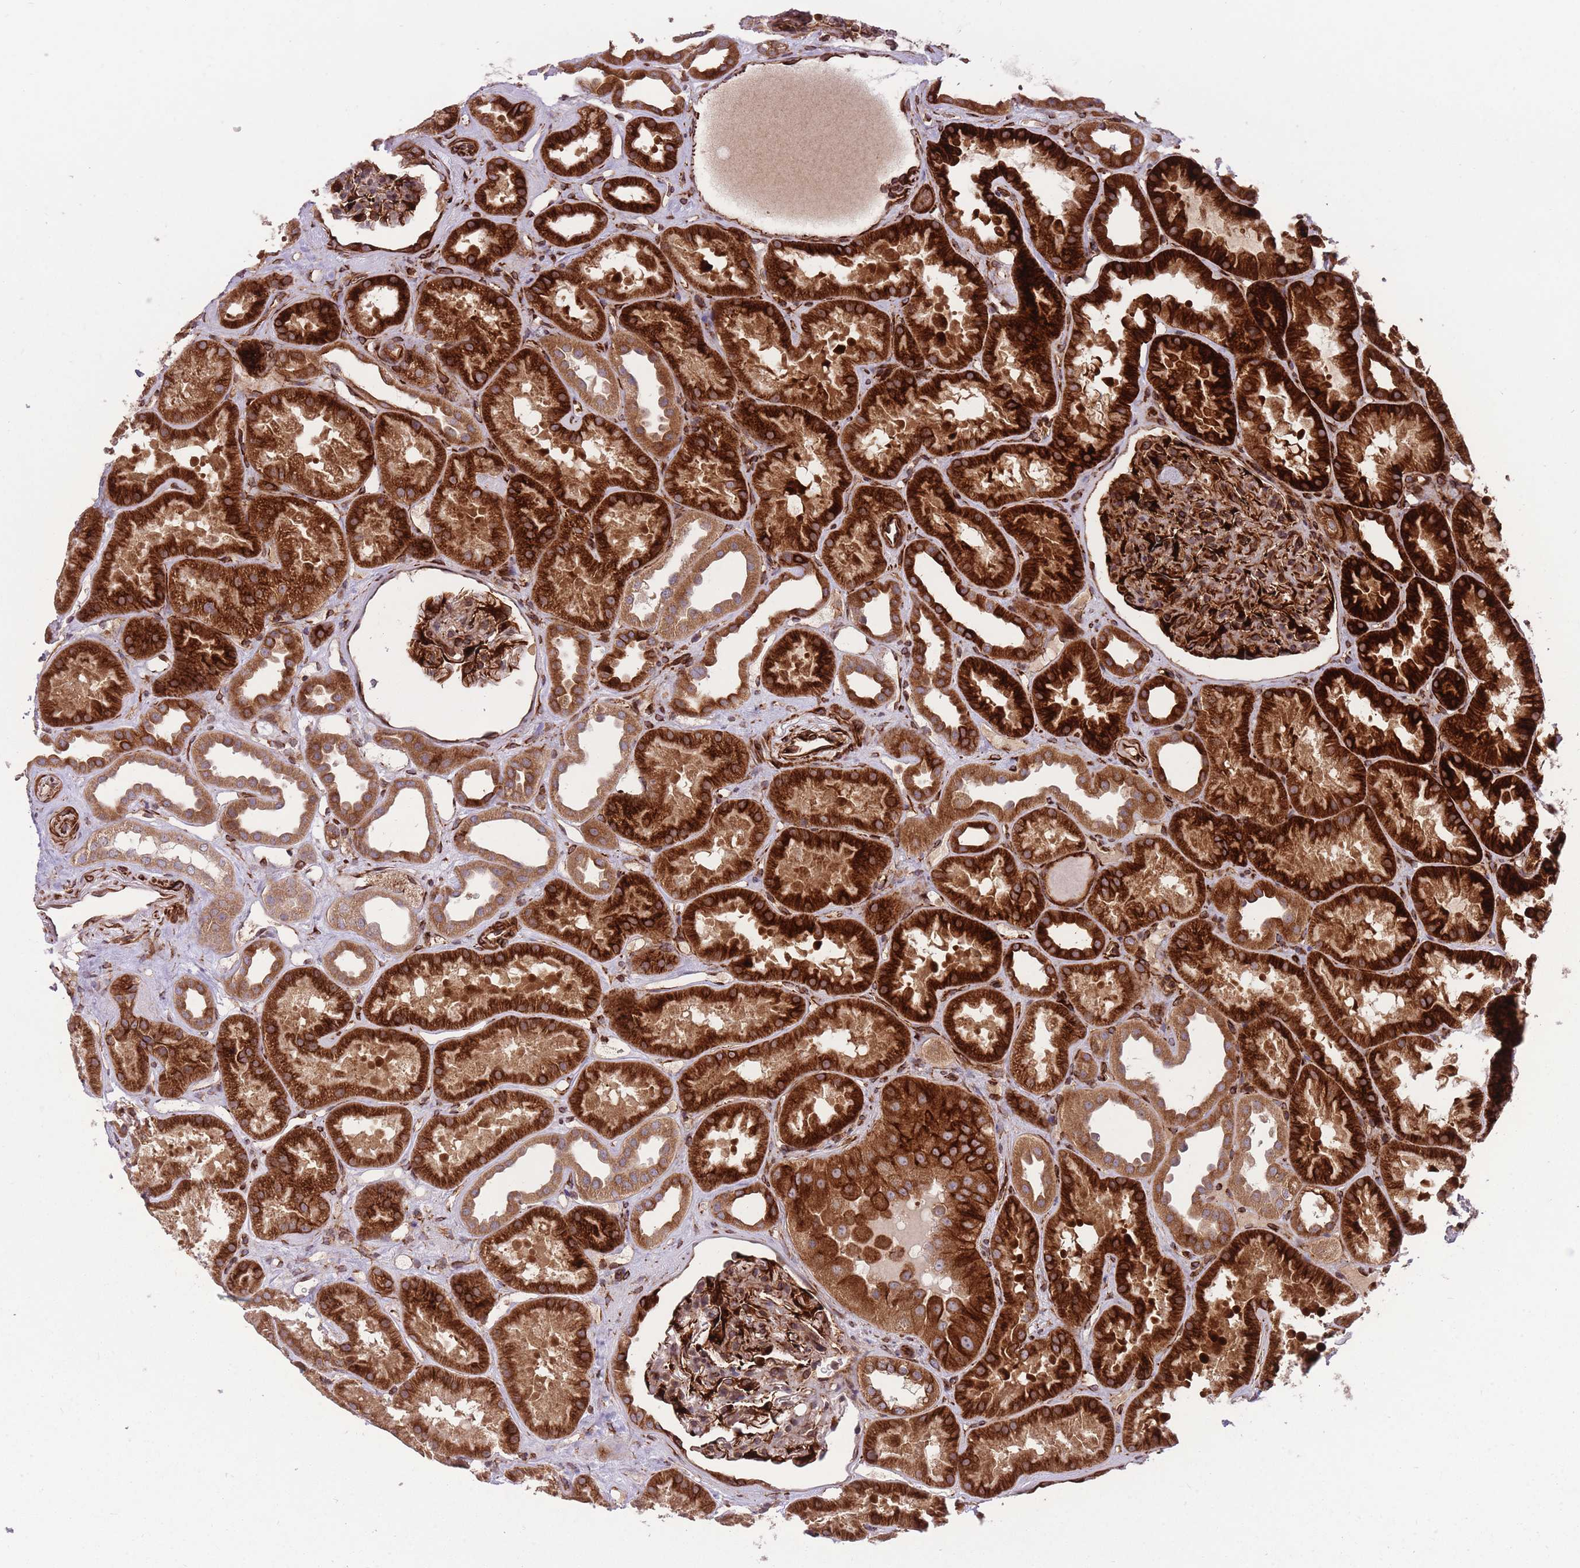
{"staining": {"intensity": "strong", "quantity": "25%-75%", "location": "cytoplasmic/membranous"}, "tissue": "kidney", "cell_type": "Cells in glomeruli", "image_type": "normal", "snomed": [{"axis": "morphology", "description": "Normal tissue, NOS"}, {"axis": "topography", "description": "Kidney"}], "caption": "High-magnification brightfield microscopy of benign kidney stained with DAB (3,3'-diaminobenzidine) (brown) and counterstained with hematoxylin (blue). cells in glomeruli exhibit strong cytoplasmic/membranous expression is identified in about25%-75% of cells.", "gene": "CISH", "patient": {"sex": "male", "age": 61}}